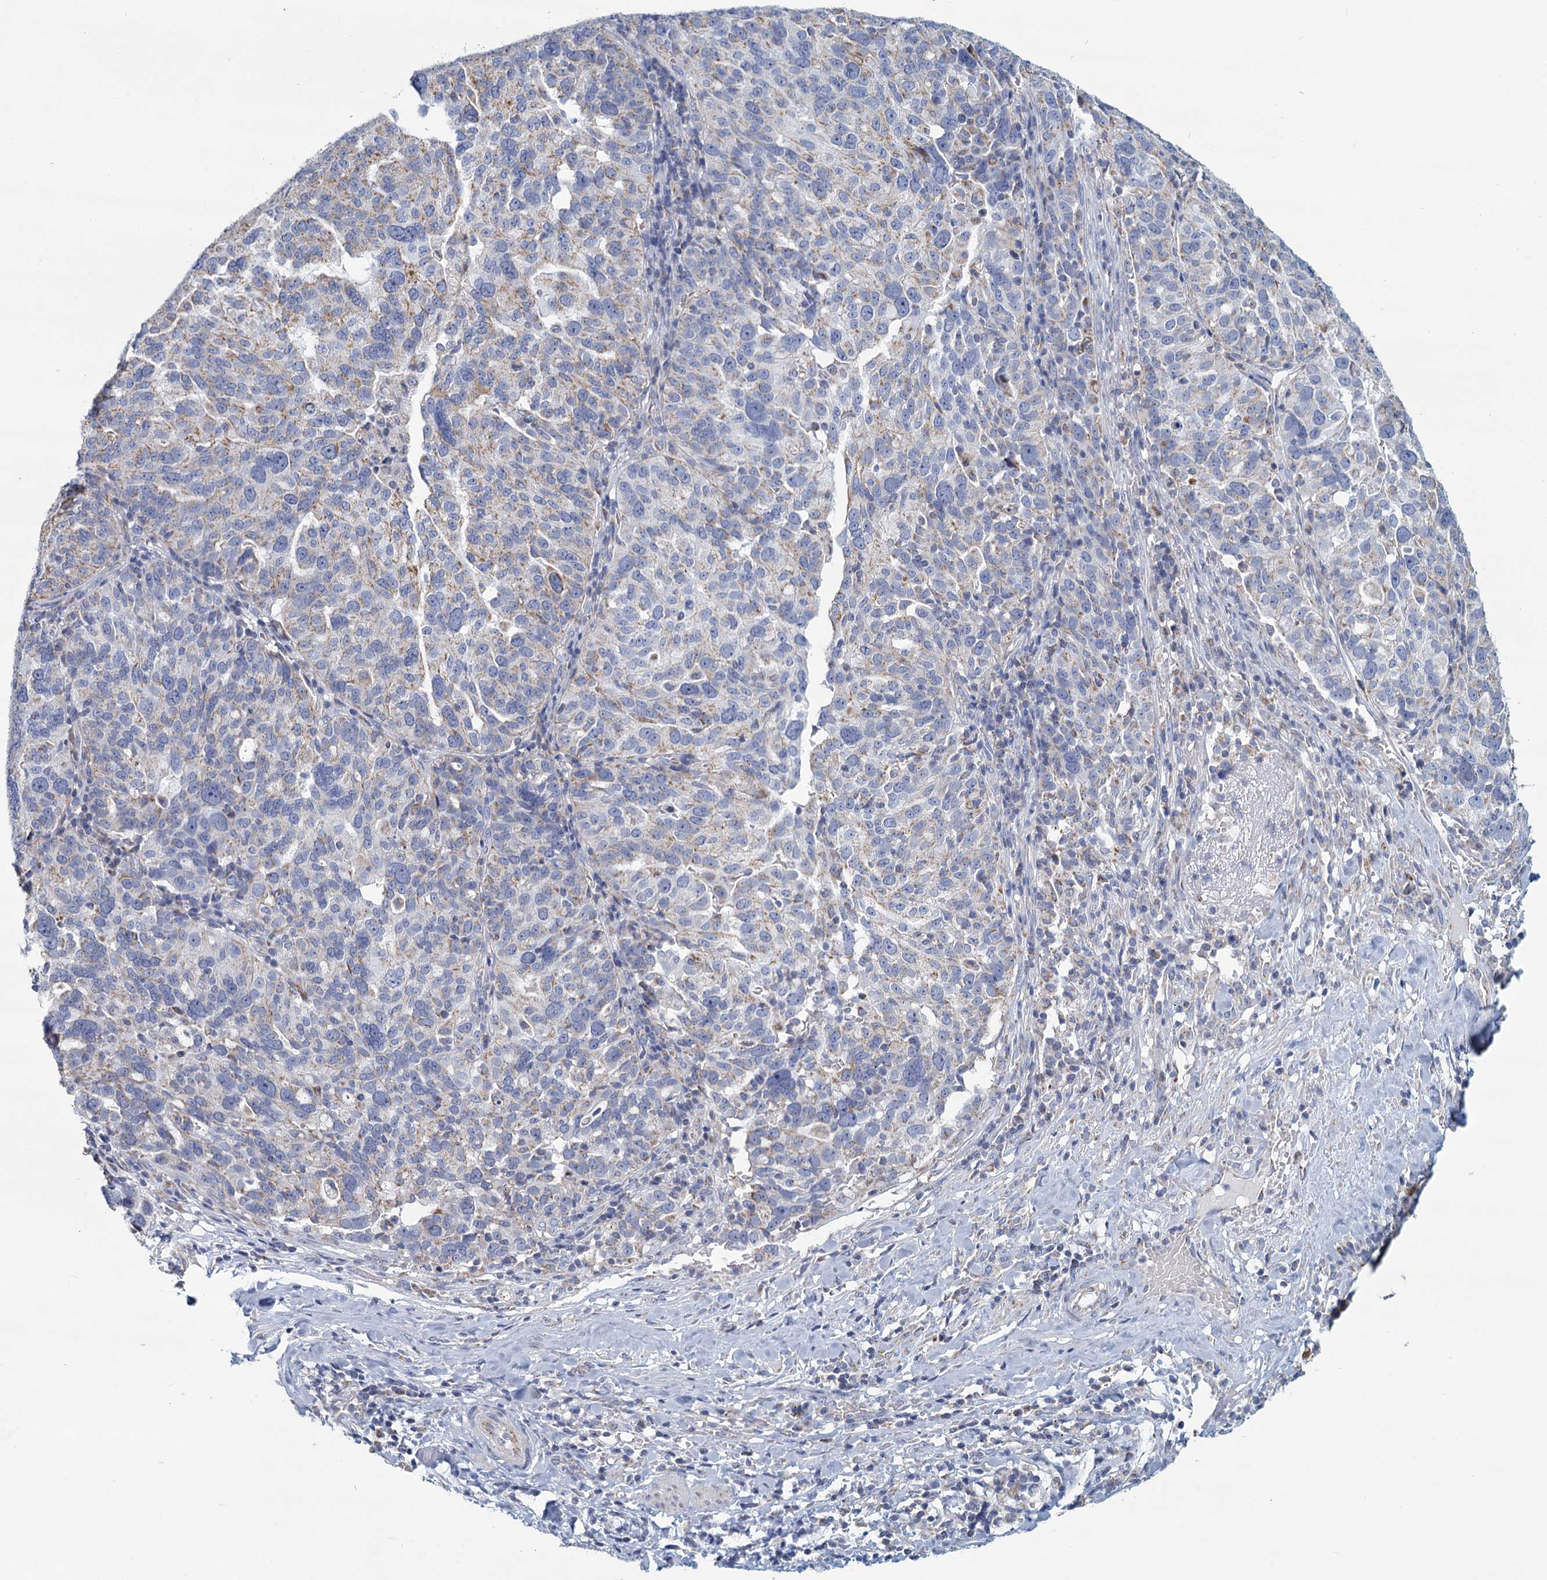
{"staining": {"intensity": "weak", "quantity": "<25%", "location": "cytoplasmic/membranous"}, "tissue": "ovarian cancer", "cell_type": "Tumor cells", "image_type": "cancer", "snomed": [{"axis": "morphology", "description": "Cystadenocarcinoma, serous, NOS"}, {"axis": "topography", "description": "Ovary"}], "caption": "Ovarian serous cystadenocarcinoma was stained to show a protein in brown. There is no significant staining in tumor cells.", "gene": "NDUFC2", "patient": {"sex": "female", "age": 59}}